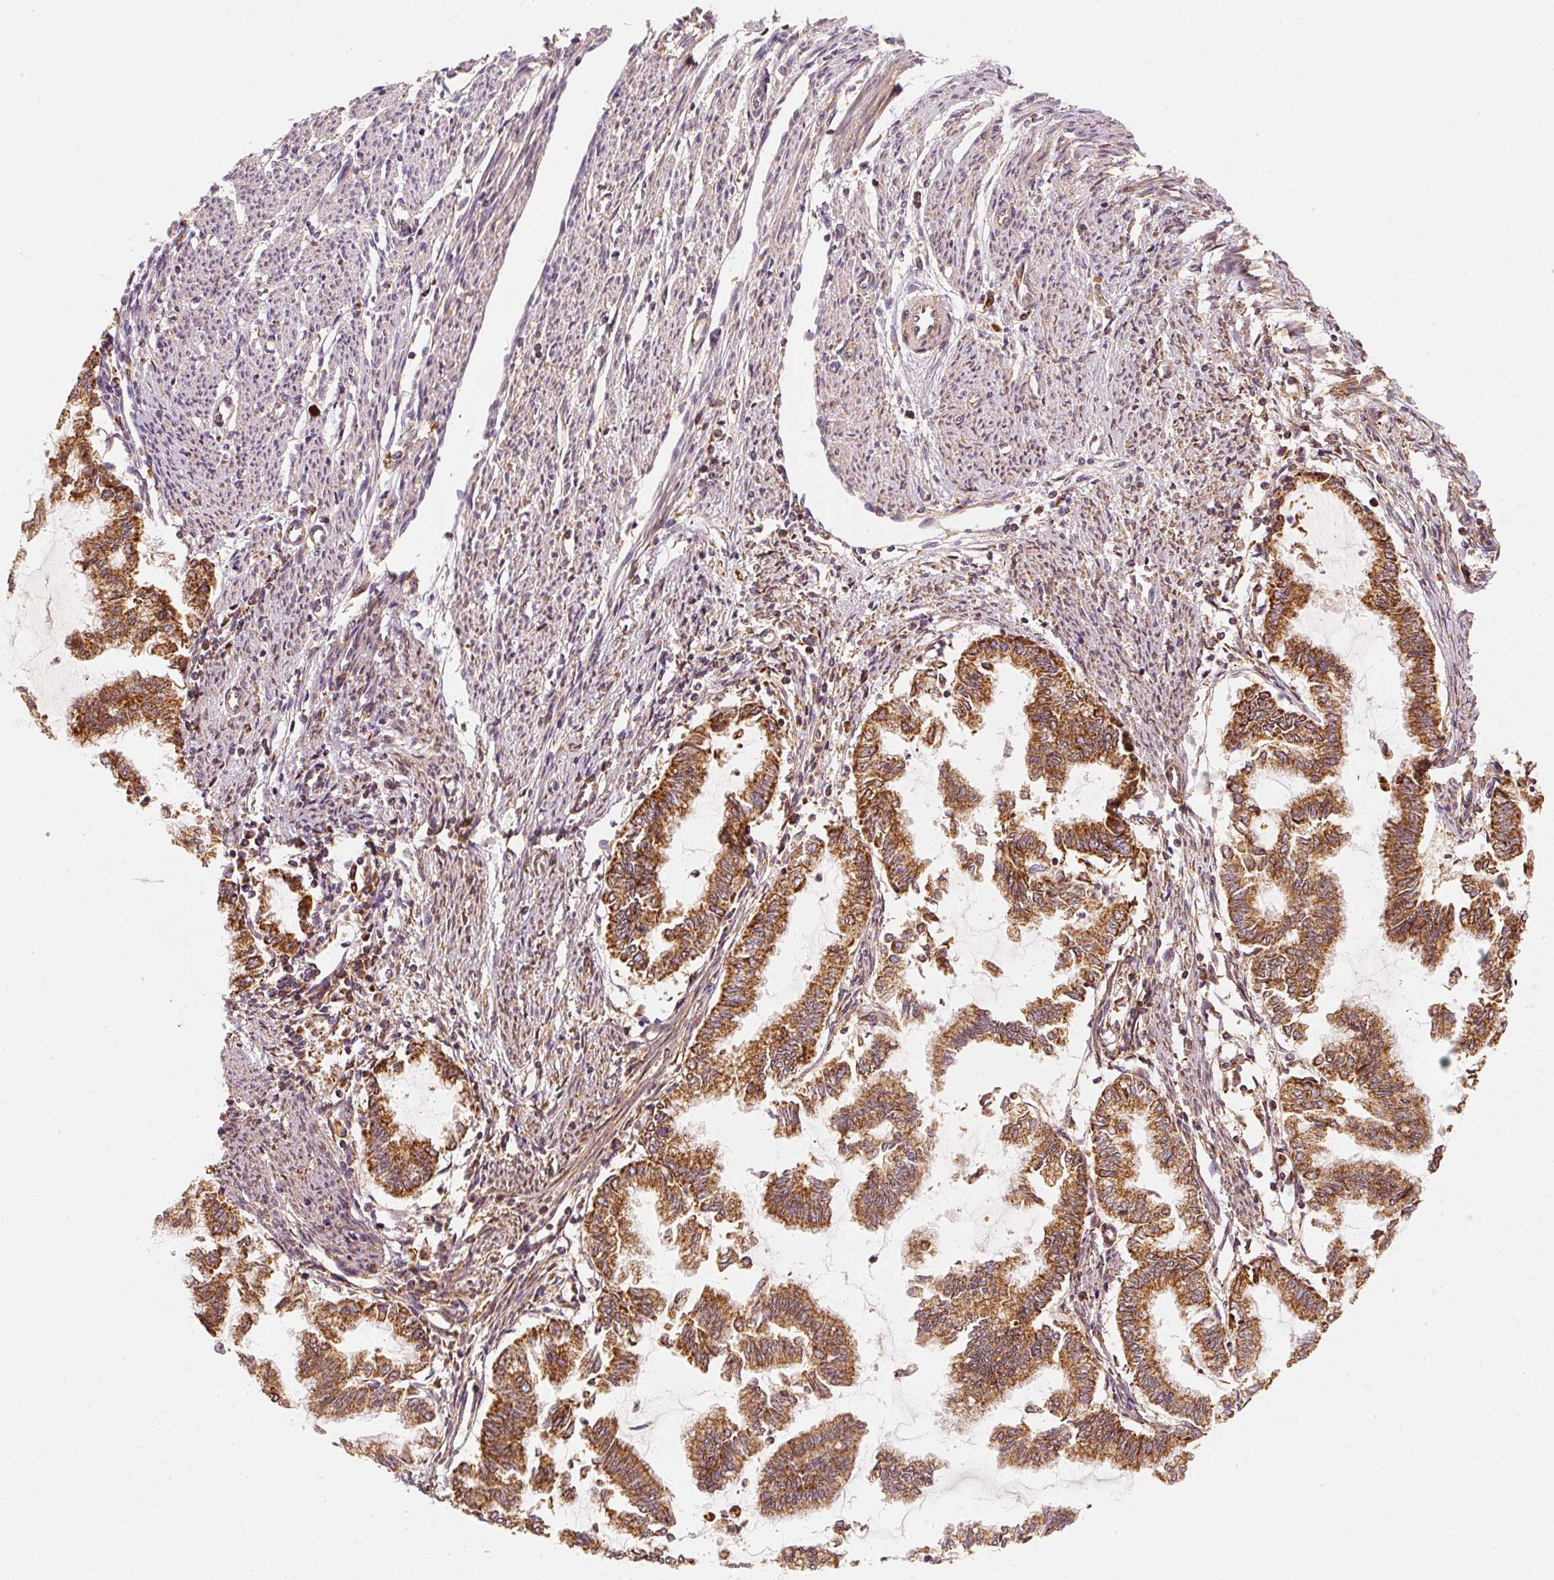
{"staining": {"intensity": "strong", "quantity": ">75%", "location": "cytoplasmic/membranous"}, "tissue": "endometrial cancer", "cell_type": "Tumor cells", "image_type": "cancer", "snomed": [{"axis": "morphology", "description": "Adenocarcinoma, NOS"}, {"axis": "topography", "description": "Endometrium"}], "caption": "Immunohistochemical staining of endometrial cancer displays strong cytoplasmic/membranous protein expression in approximately >75% of tumor cells.", "gene": "TOMM40", "patient": {"sex": "female", "age": 79}}